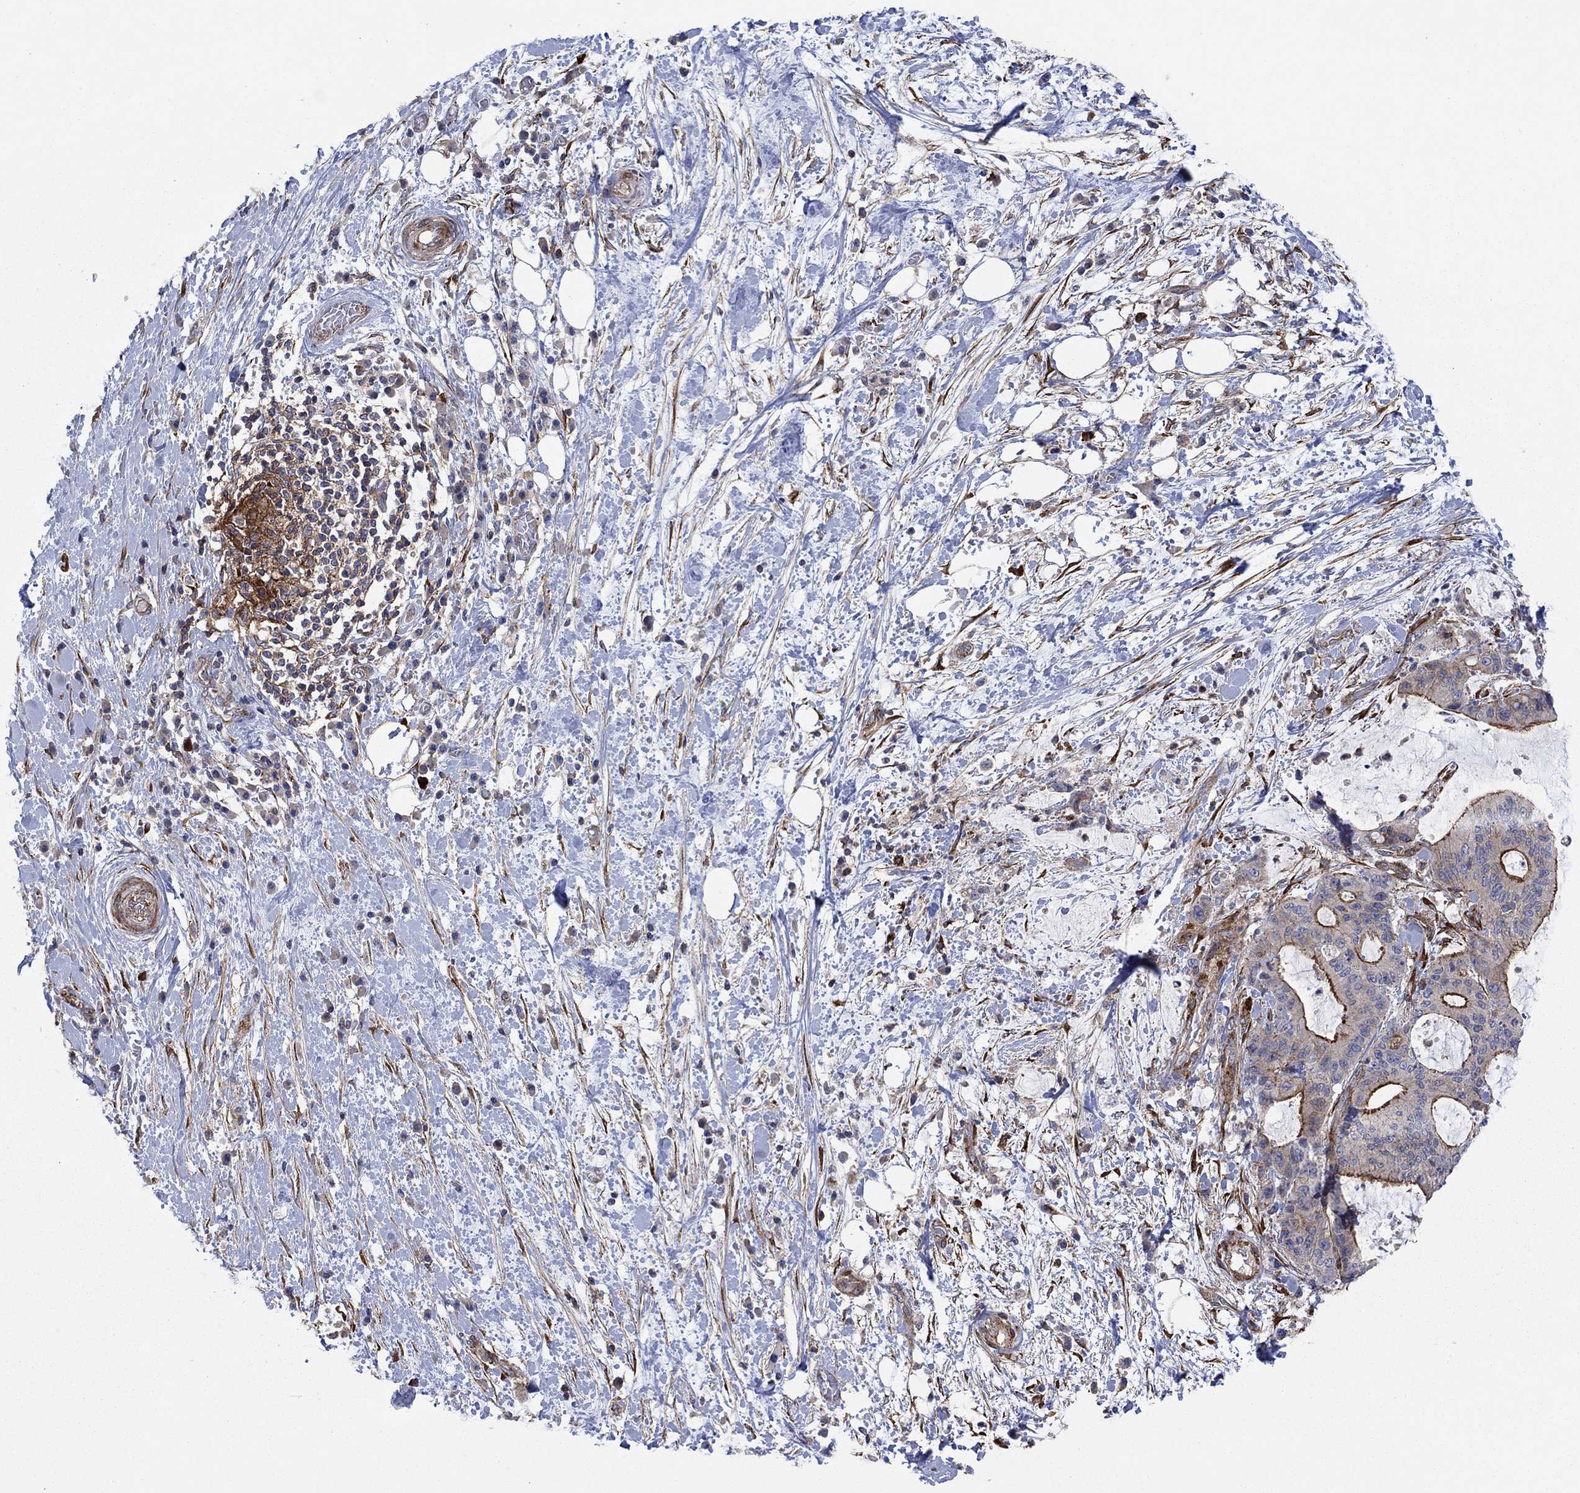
{"staining": {"intensity": "strong", "quantity": "<25%", "location": "cytoplasmic/membranous"}, "tissue": "liver cancer", "cell_type": "Tumor cells", "image_type": "cancer", "snomed": [{"axis": "morphology", "description": "Cholangiocarcinoma"}, {"axis": "topography", "description": "Liver"}], "caption": "High-power microscopy captured an immunohistochemistry micrograph of liver cancer (cholangiocarcinoma), revealing strong cytoplasmic/membranous expression in about <25% of tumor cells.", "gene": "PAG1", "patient": {"sex": "female", "age": 73}}